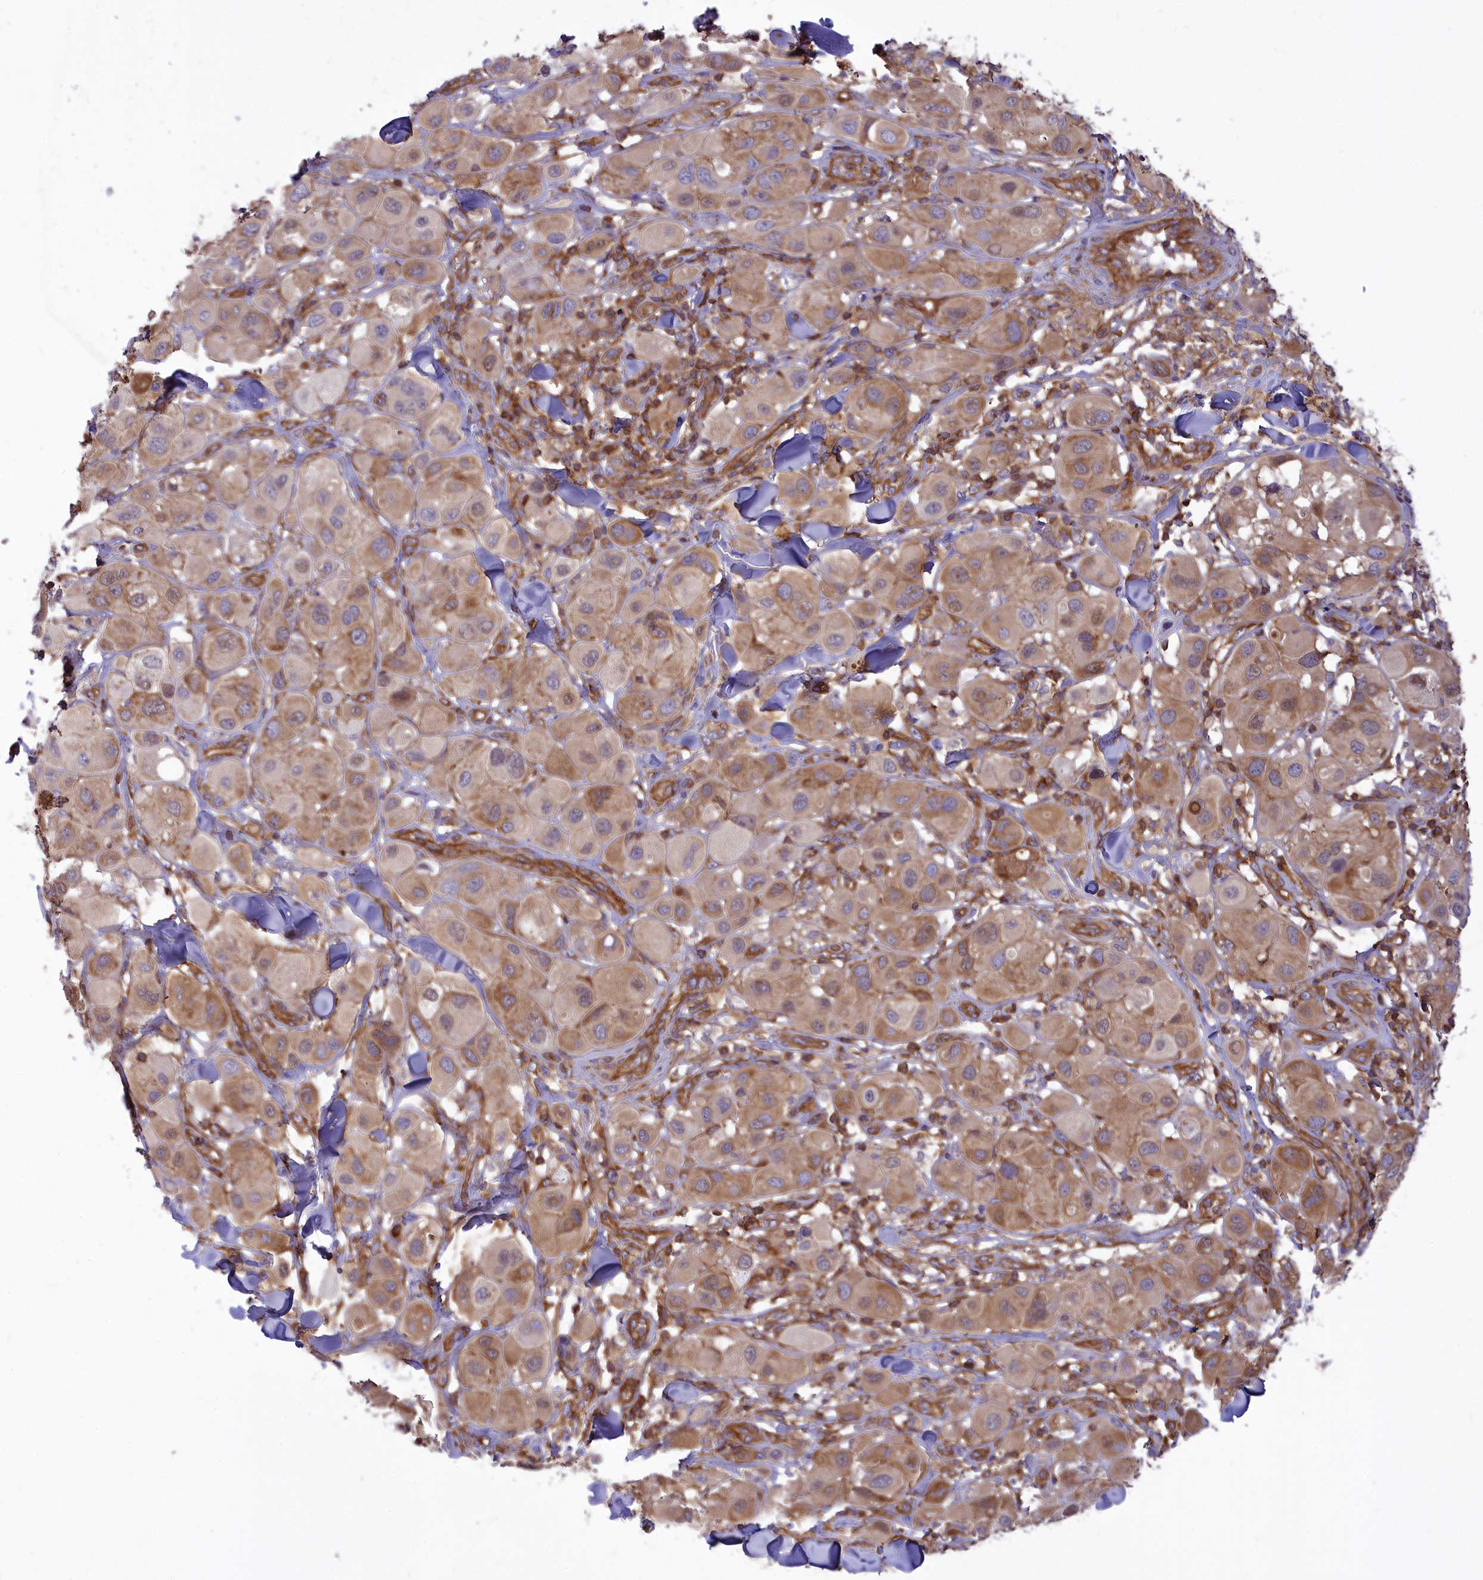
{"staining": {"intensity": "moderate", "quantity": ">75%", "location": "cytoplasmic/membranous"}, "tissue": "melanoma", "cell_type": "Tumor cells", "image_type": "cancer", "snomed": [{"axis": "morphology", "description": "Malignant melanoma, Metastatic site"}, {"axis": "topography", "description": "Skin"}], "caption": "Protein expression analysis of malignant melanoma (metastatic site) displays moderate cytoplasmic/membranous staining in about >75% of tumor cells.", "gene": "SEPTIN9", "patient": {"sex": "male", "age": 41}}